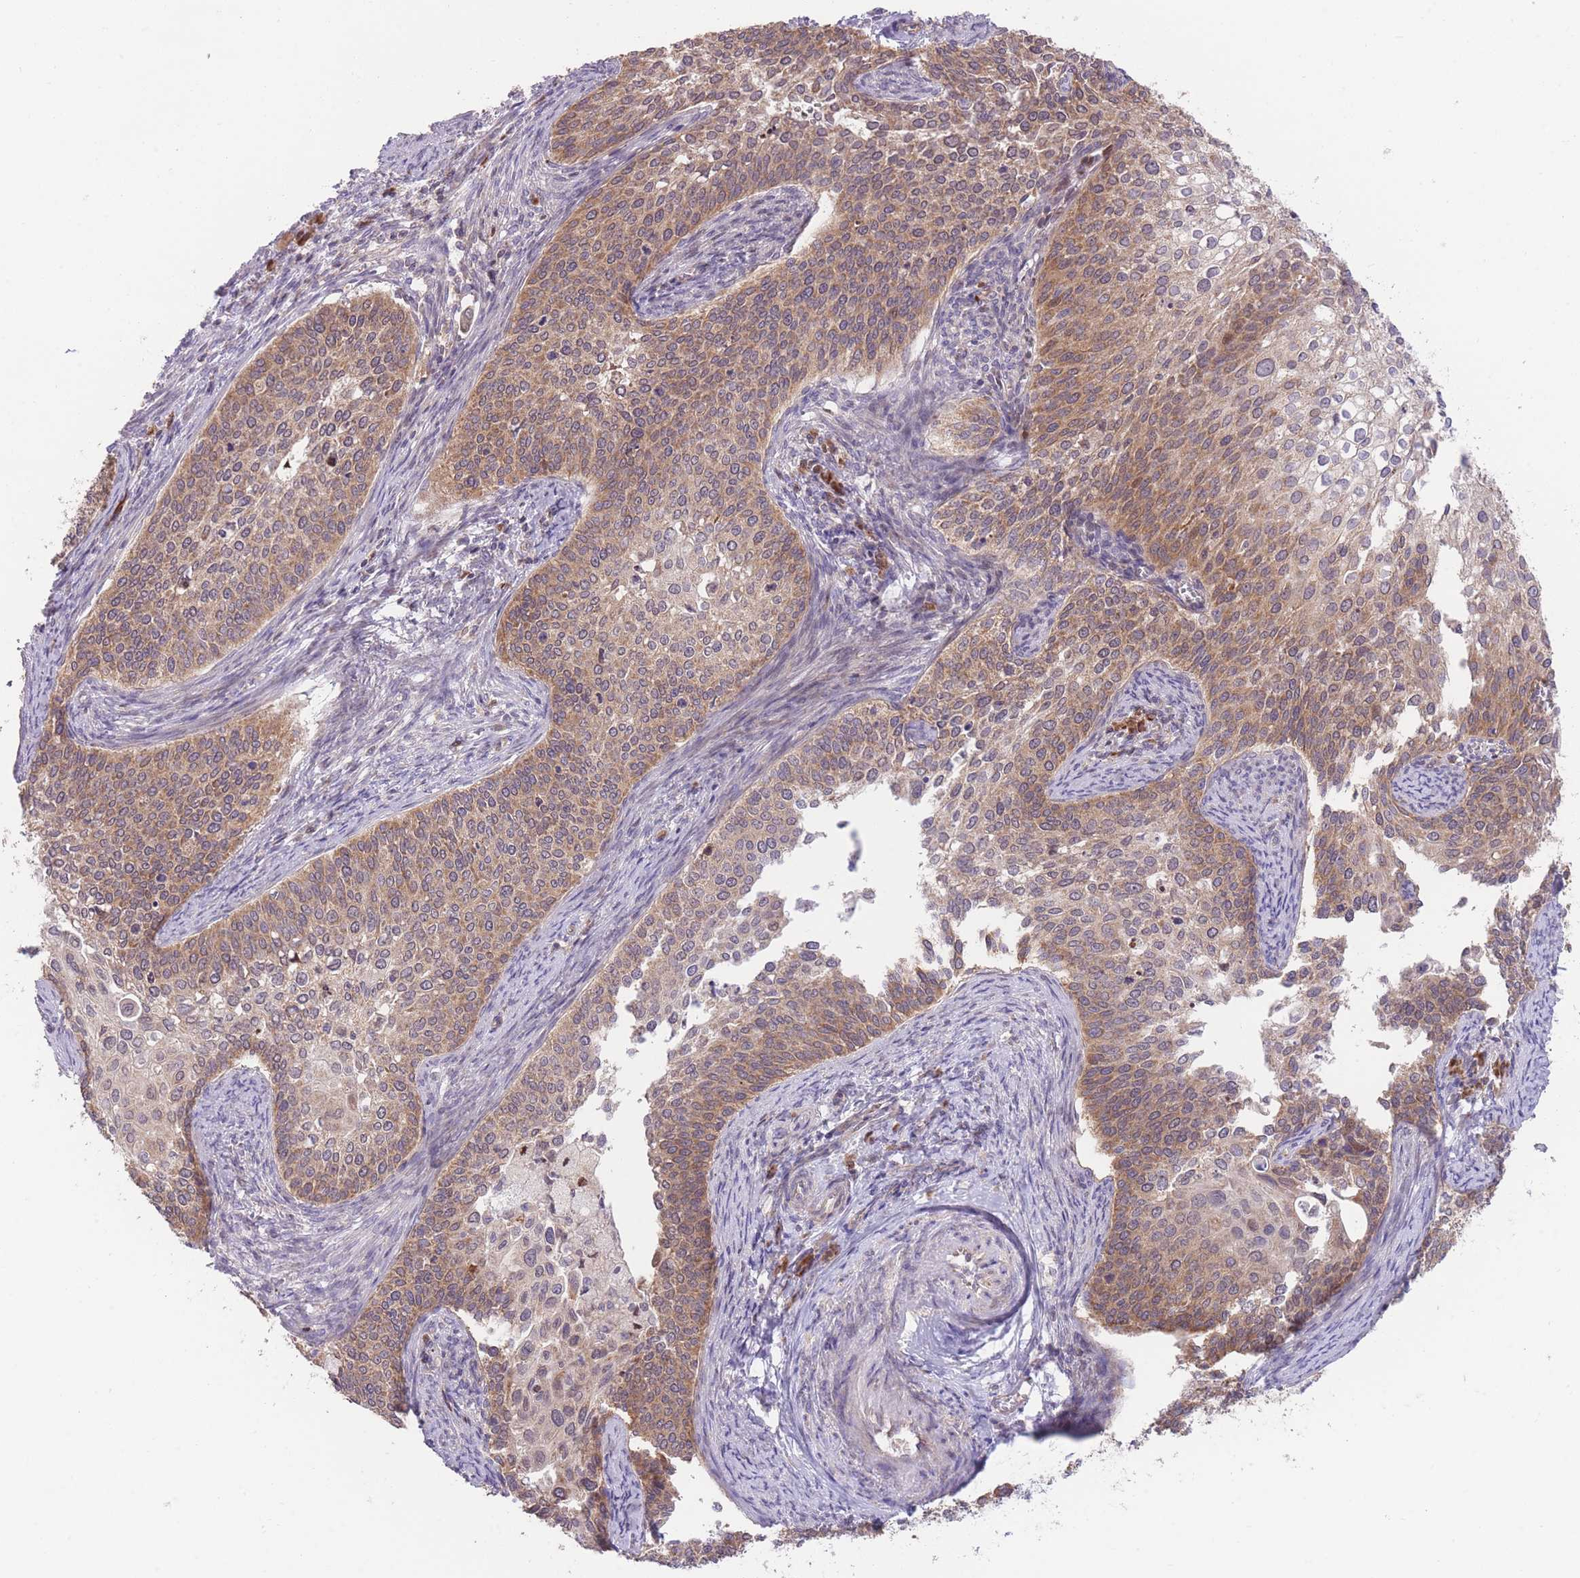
{"staining": {"intensity": "moderate", "quantity": ">75%", "location": "cytoplasmic/membranous"}, "tissue": "cervical cancer", "cell_type": "Tumor cells", "image_type": "cancer", "snomed": [{"axis": "morphology", "description": "Squamous cell carcinoma, NOS"}, {"axis": "topography", "description": "Cervix"}], "caption": "An immunohistochemistry photomicrograph of tumor tissue is shown. Protein staining in brown shows moderate cytoplasmic/membranous positivity in cervical squamous cell carcinoma within tumor cells. (DAB IHC with brightfield microscopy, high magnification).", "gene": "BOLA2B", "patient": {"sex": "female", "age": 44}}